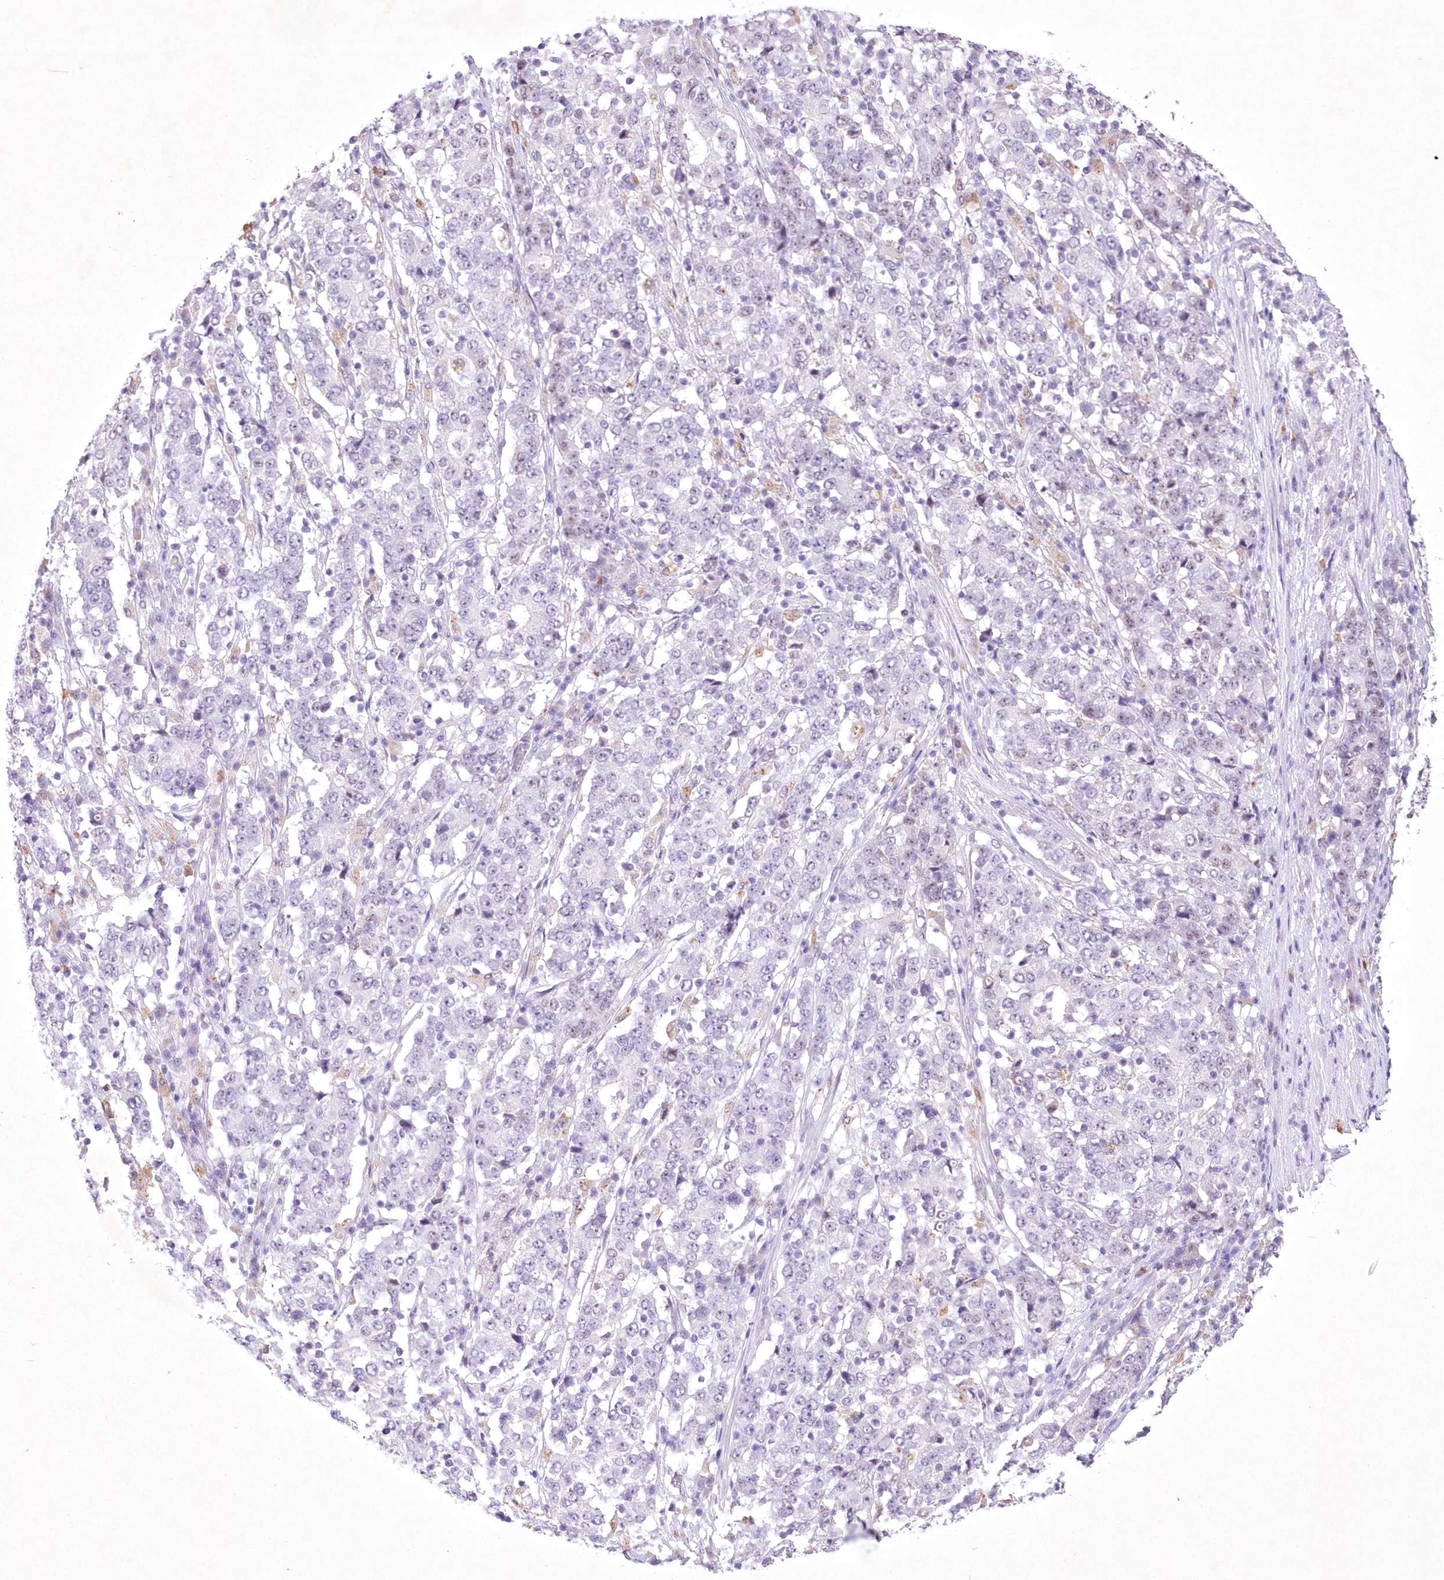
{"staining": {"intensity": "negative", "quantity": "none", "location": "none"}, "tissue": "stomach cancer", "cell_type": "Tumor cells", "image_type": "cancer", "snomed": [{"axis": "morphology", "description": "Adenocarcinoma, NOS"}, {"axis": "topography", "description": "Stomach"}], "caption": "Protein analysis of adenocarcinoma (stomach) displays no significant expression in tumor cells.", "gene": "RBM27", "patient": {"sex": "male", "age": 59}}